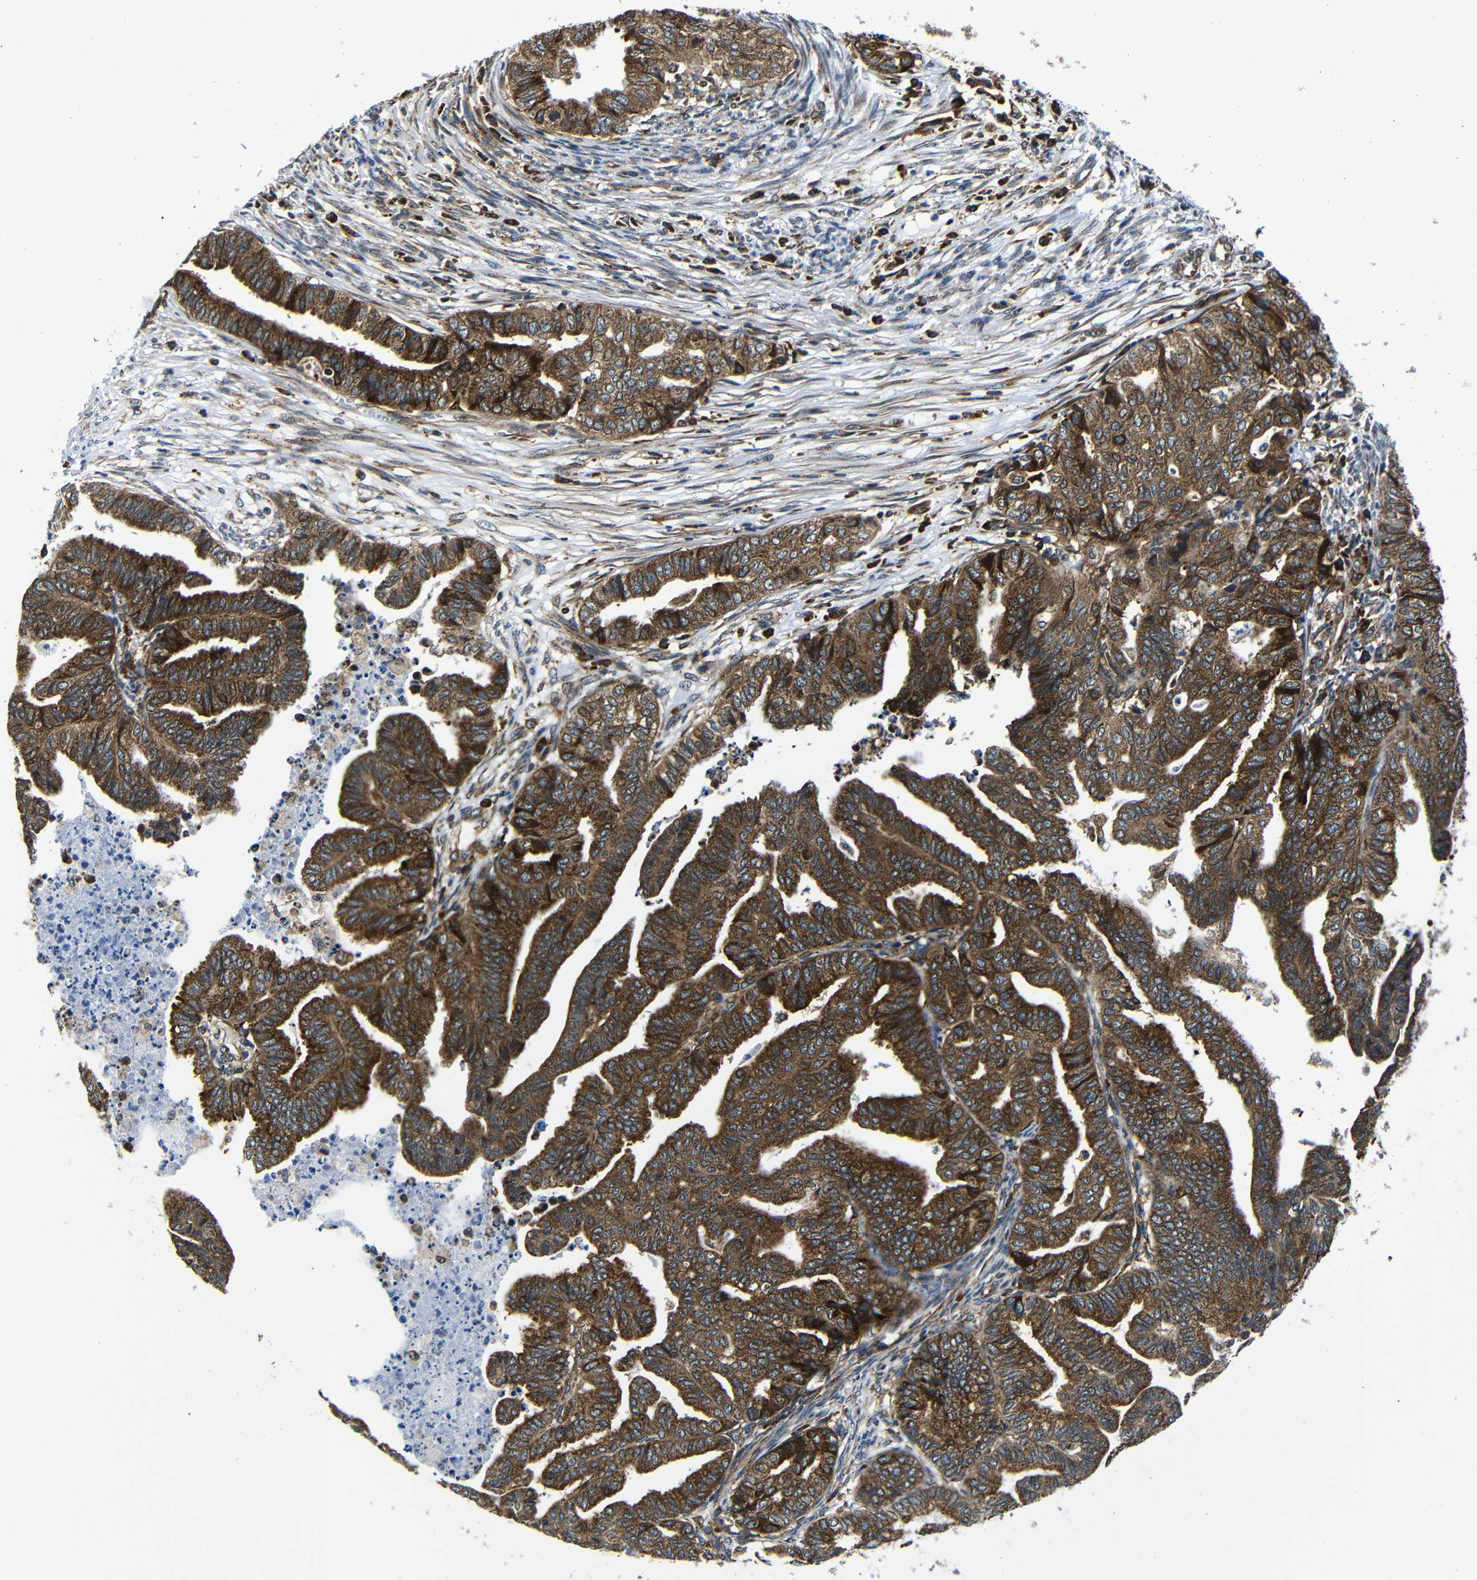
{"staining": {"intensity": "strong", "quantity": ">75%", "location": "cytoplasmic/membranous"}, "tissue": "endometrial cancer", "cell_type": "Tumor cells", "image_type": "cancer", "snomed": [{"axis": "morphology", "description": "Adenocarcinoma, NOS"}, {"axis": "topography", "description": "Endometrium"}], "caption": "IHC (DAB) staining of endometrial cancer (adenocarcinoma) shows strong cytoplasmic/membranous protein expression in approximately >75% of tumor cells.", "gene": "ABCE1", "patient": {"sex": "female", "age": 79}}